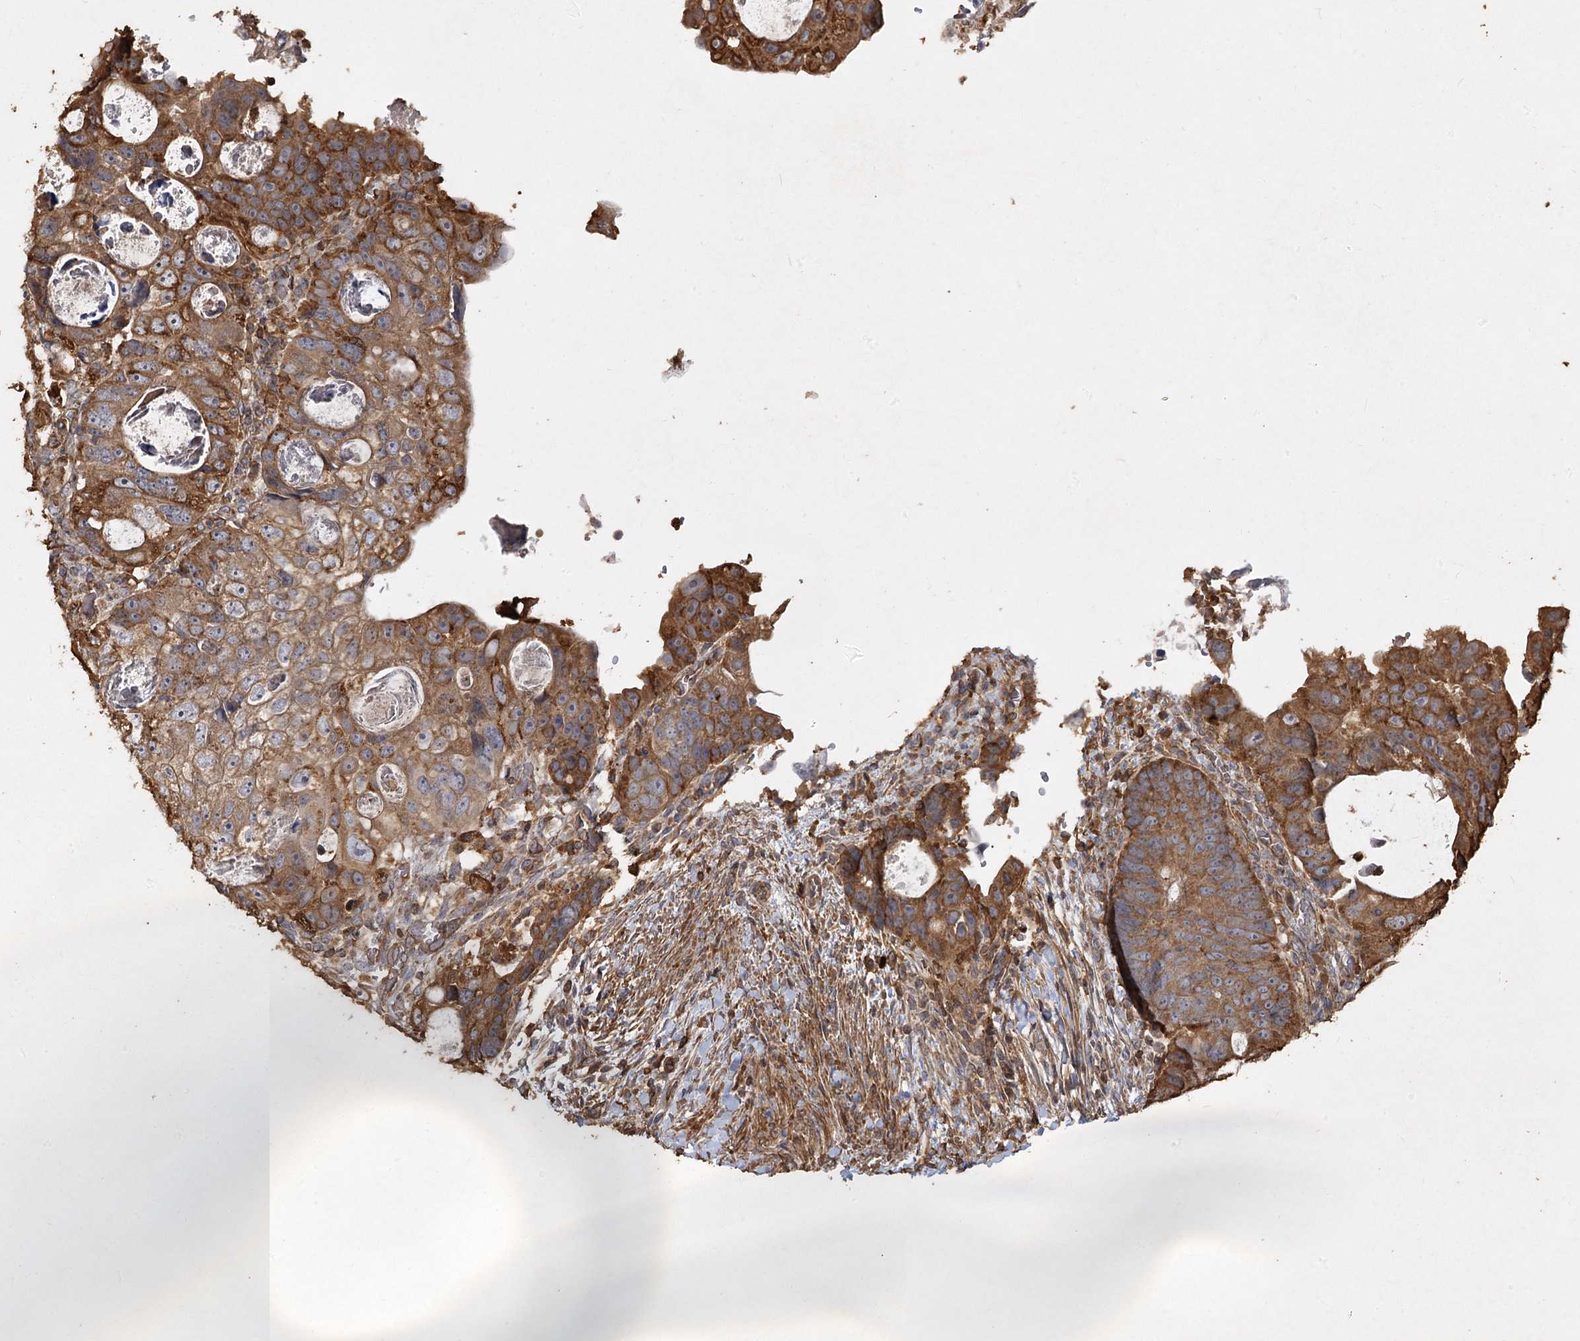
{"staining": {"intensity": "moderate", "quantity": ">75%", "location": "cytoplasmic/membranous"}, "tissue": "colorectal cancer", "cell_type": "Tumor cells", "image_type": "cancer", "snomed": [{"axis": "morphology", "description": "Adenocarcinoma, NOS"}, {"axis": "topography", "description": "Rectum"}], "caption": "Immunohistochemistry (IHC) photomicrograph of human colorectal cancer stained for a protein (brown), which demonstrates medium levels of moderate cytoplasmic/membranous expression in approximately >75% of tumor cells.", "gene": "PIK3C2A", "patient": {"sex": "male", "age": 59}}